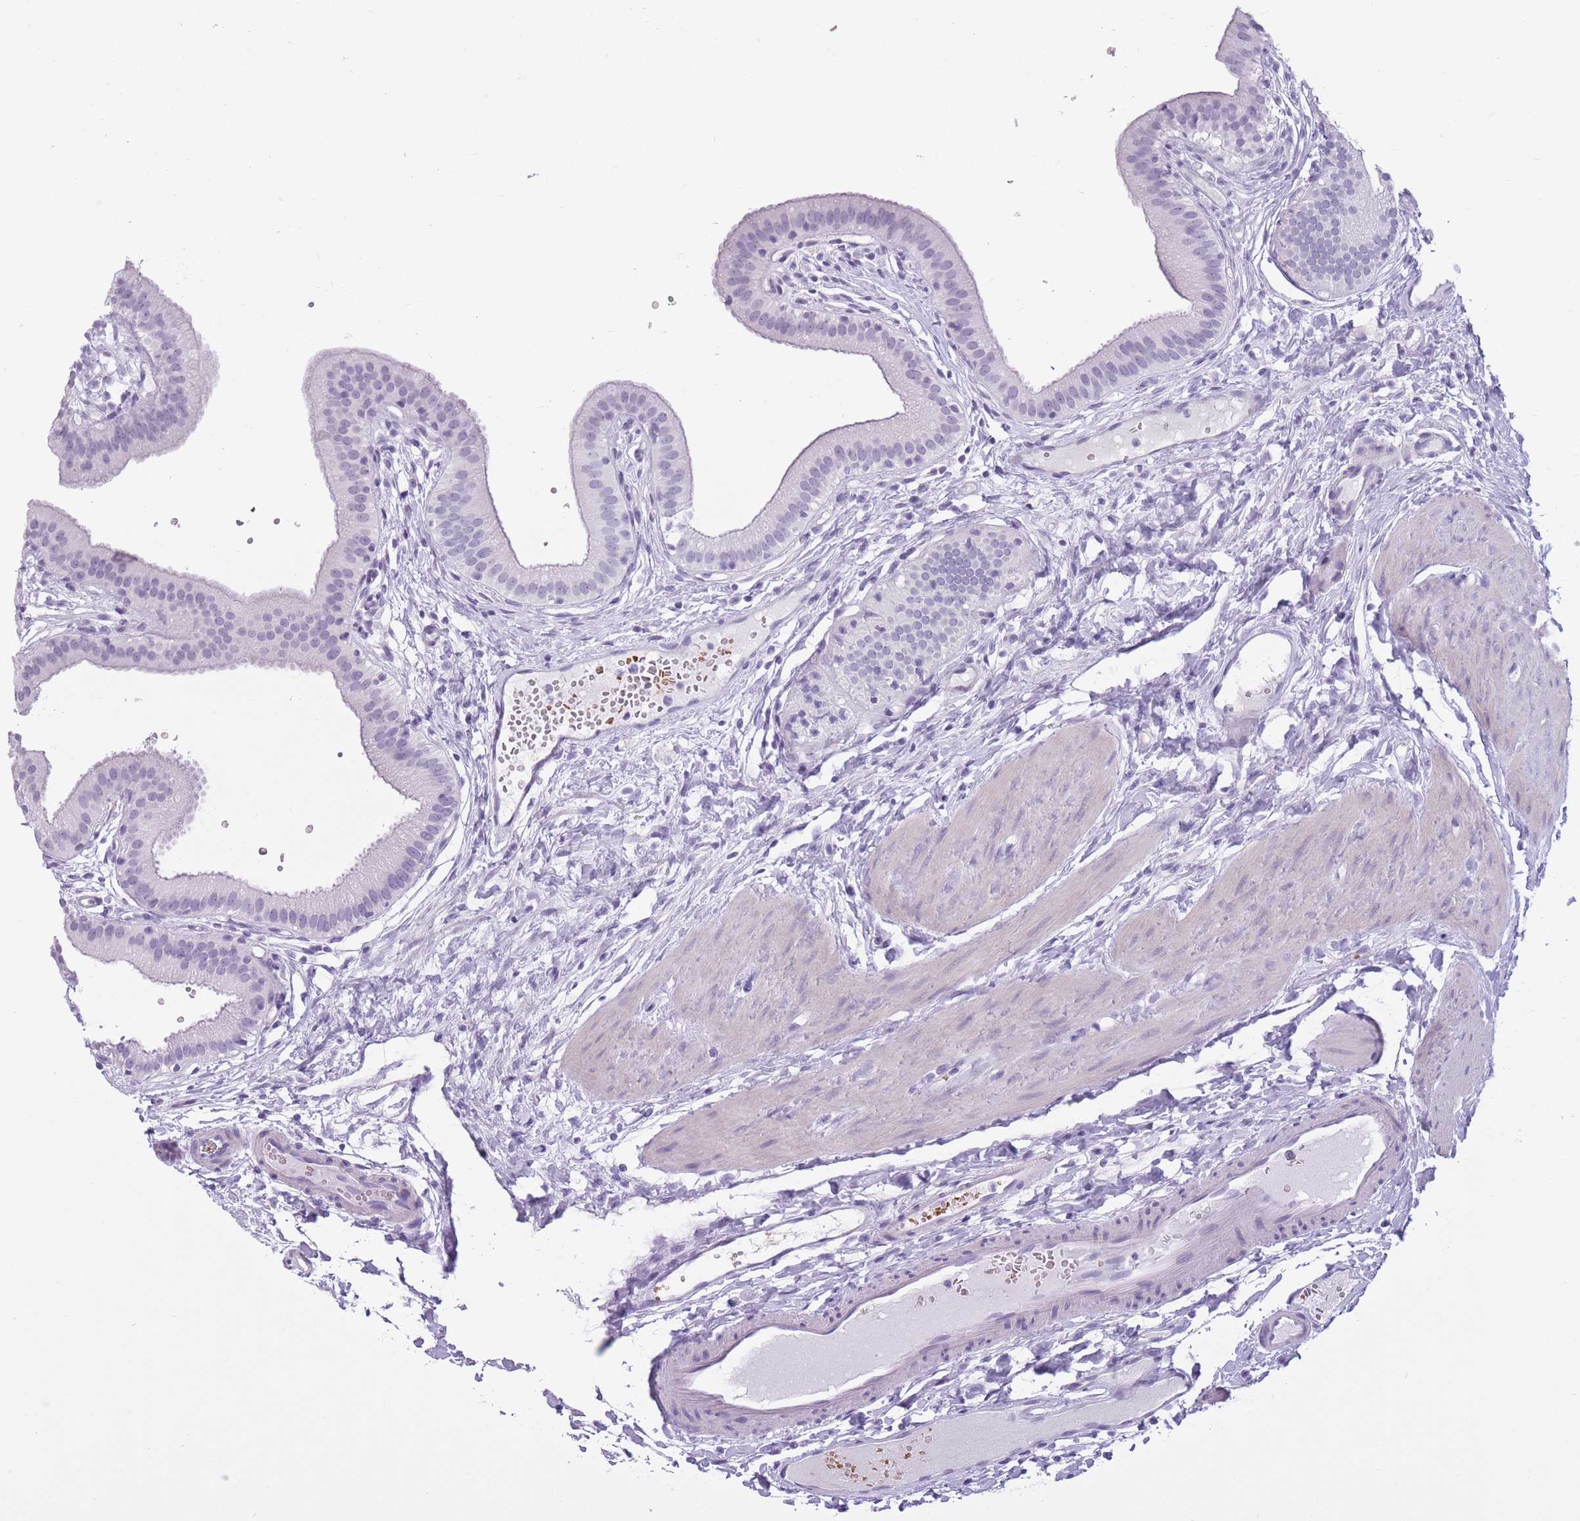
{"staining": {"intensity": "negative", "quantity": "none", "location": "none"}, "tissue": "gallbladder", "cell_type": "Glandular cells", "image_type": "normal", "snomed": [{"axis": "morphology", "description": "Normal tissue, NOS"}, {"axis": "topography", "description": "Gallbladder"}], "caption": "The IHC histopathology image has no significant positivity in glandular cells of gallbladder.", "gene": "OR7C1", "patient": {"sex": "female", "age": 54}}